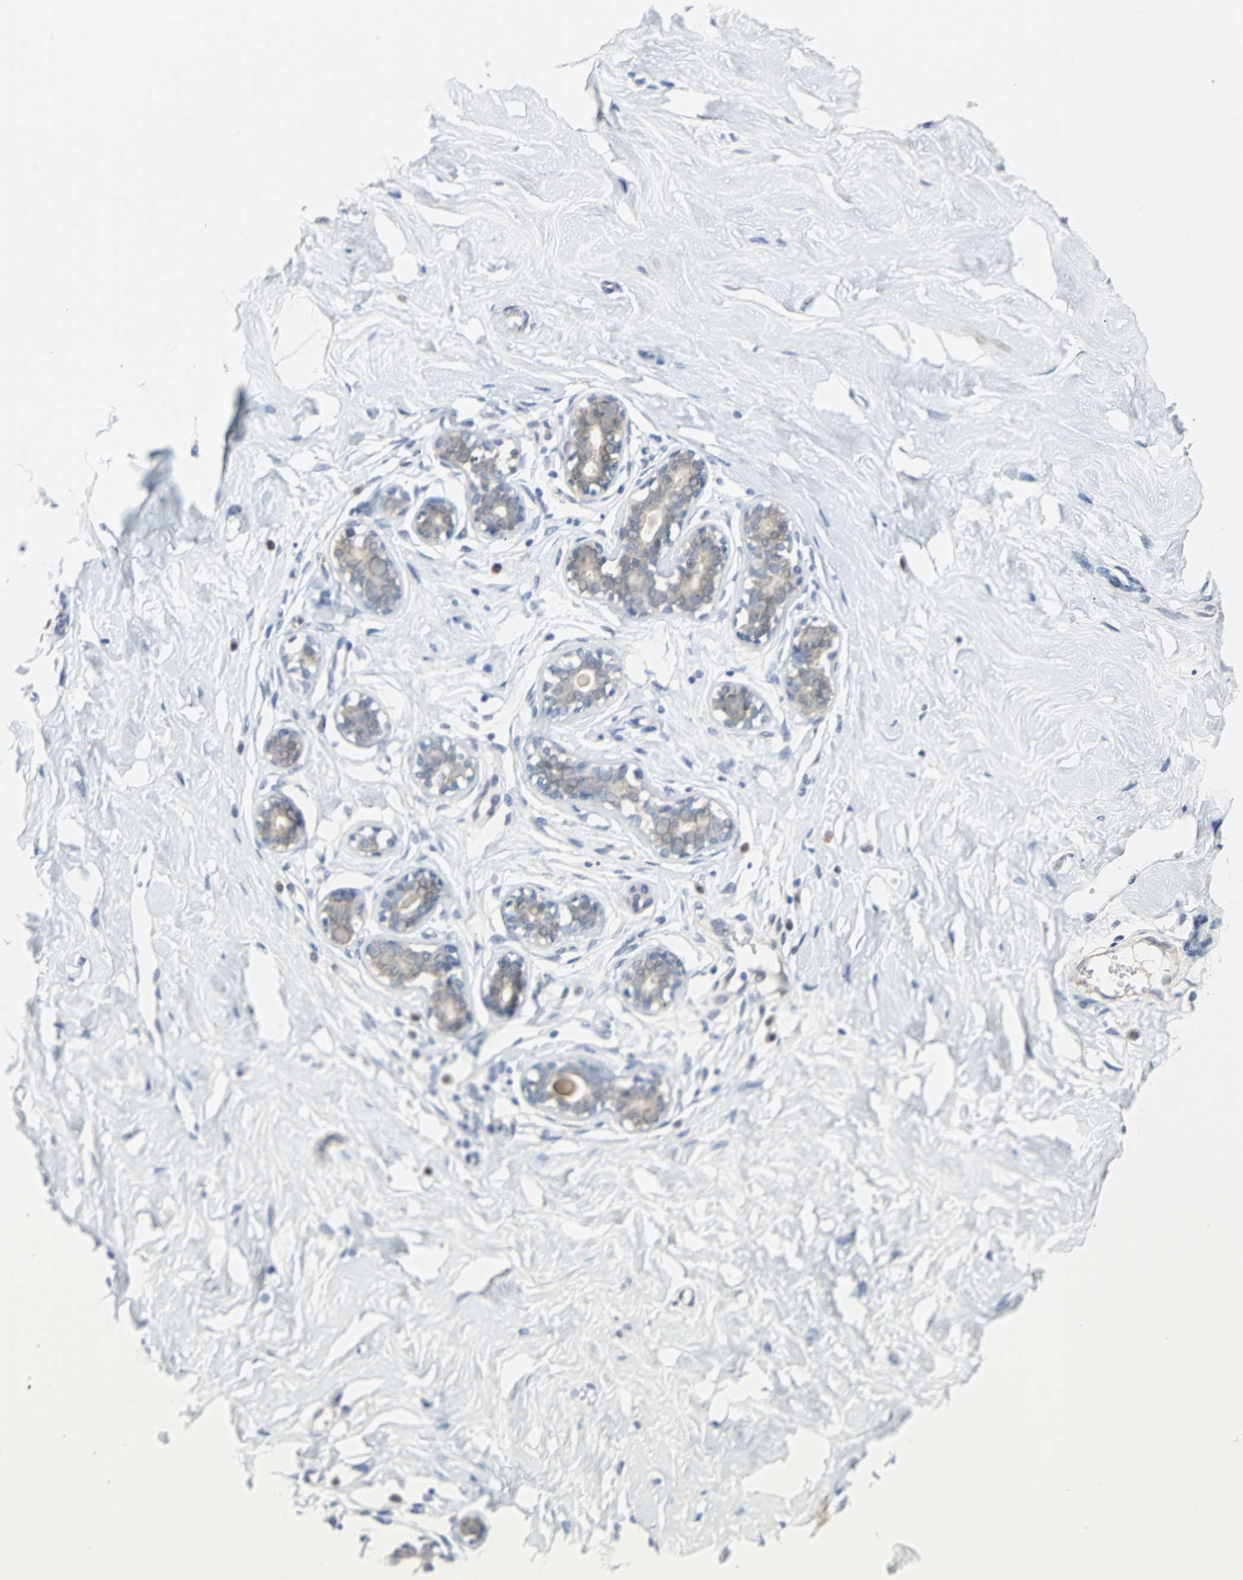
{"staining": {"intensity": "negative", "quantity": "none", "location": "none"}, "tissue": "breast", "cell_type": "Adipocytes", "image_type": "normal", "snomed": [{"axis": "morphology", "description": "Normal tissue, NOS"}, {"axis": "topography", "description": "Breast"}], "caption": "Immunohistochemistry of unremarkable human breast shows no positivity in adipocytes.", "gene": "PGM3", "patient": {"sex": "female", "age": 23}}